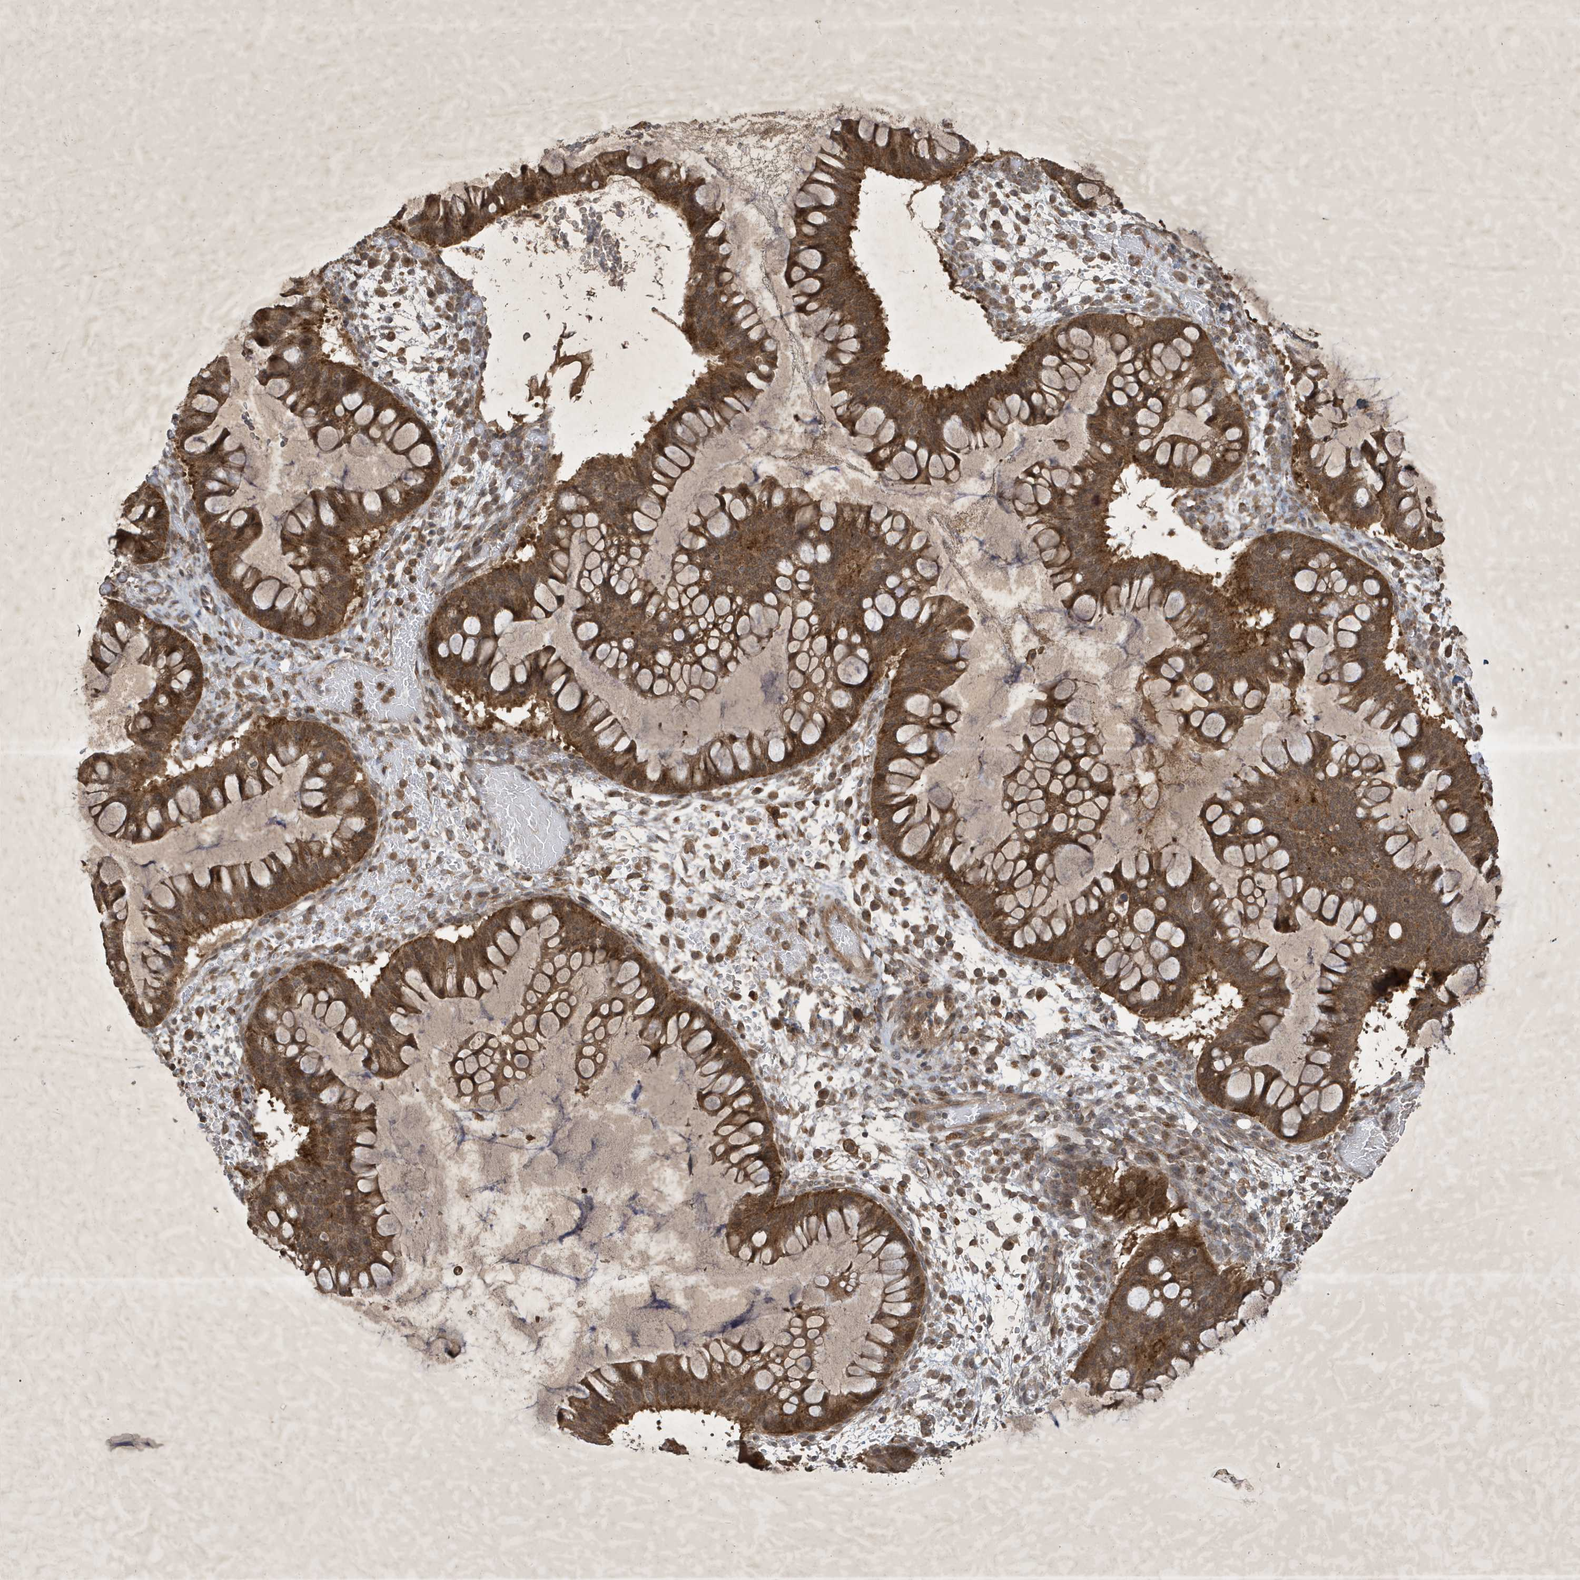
{"staining": {"intensity": "moderate", "quantity": ">75%", "location": "cytoplasmic/membranous,nuclear"}, "tissue": "ovarian cancer", "cell_type": "Tumor cells", "image_type": "cancer", "snomed": [{"axis": "morphology", "description": "Cystadenocarcinoma, mucinous, NOS"}, {"axis": "topography", "description": "Ovary"}], "caption": "Immunohistochemistry (DAB) staining of ovarian cancer displays moderate cytoplasmic/membranous and nuclear protein staining in approximately >75% of tumor cells.", "gene": "STX10", "patient": {"sex": "female", "age": 73}}